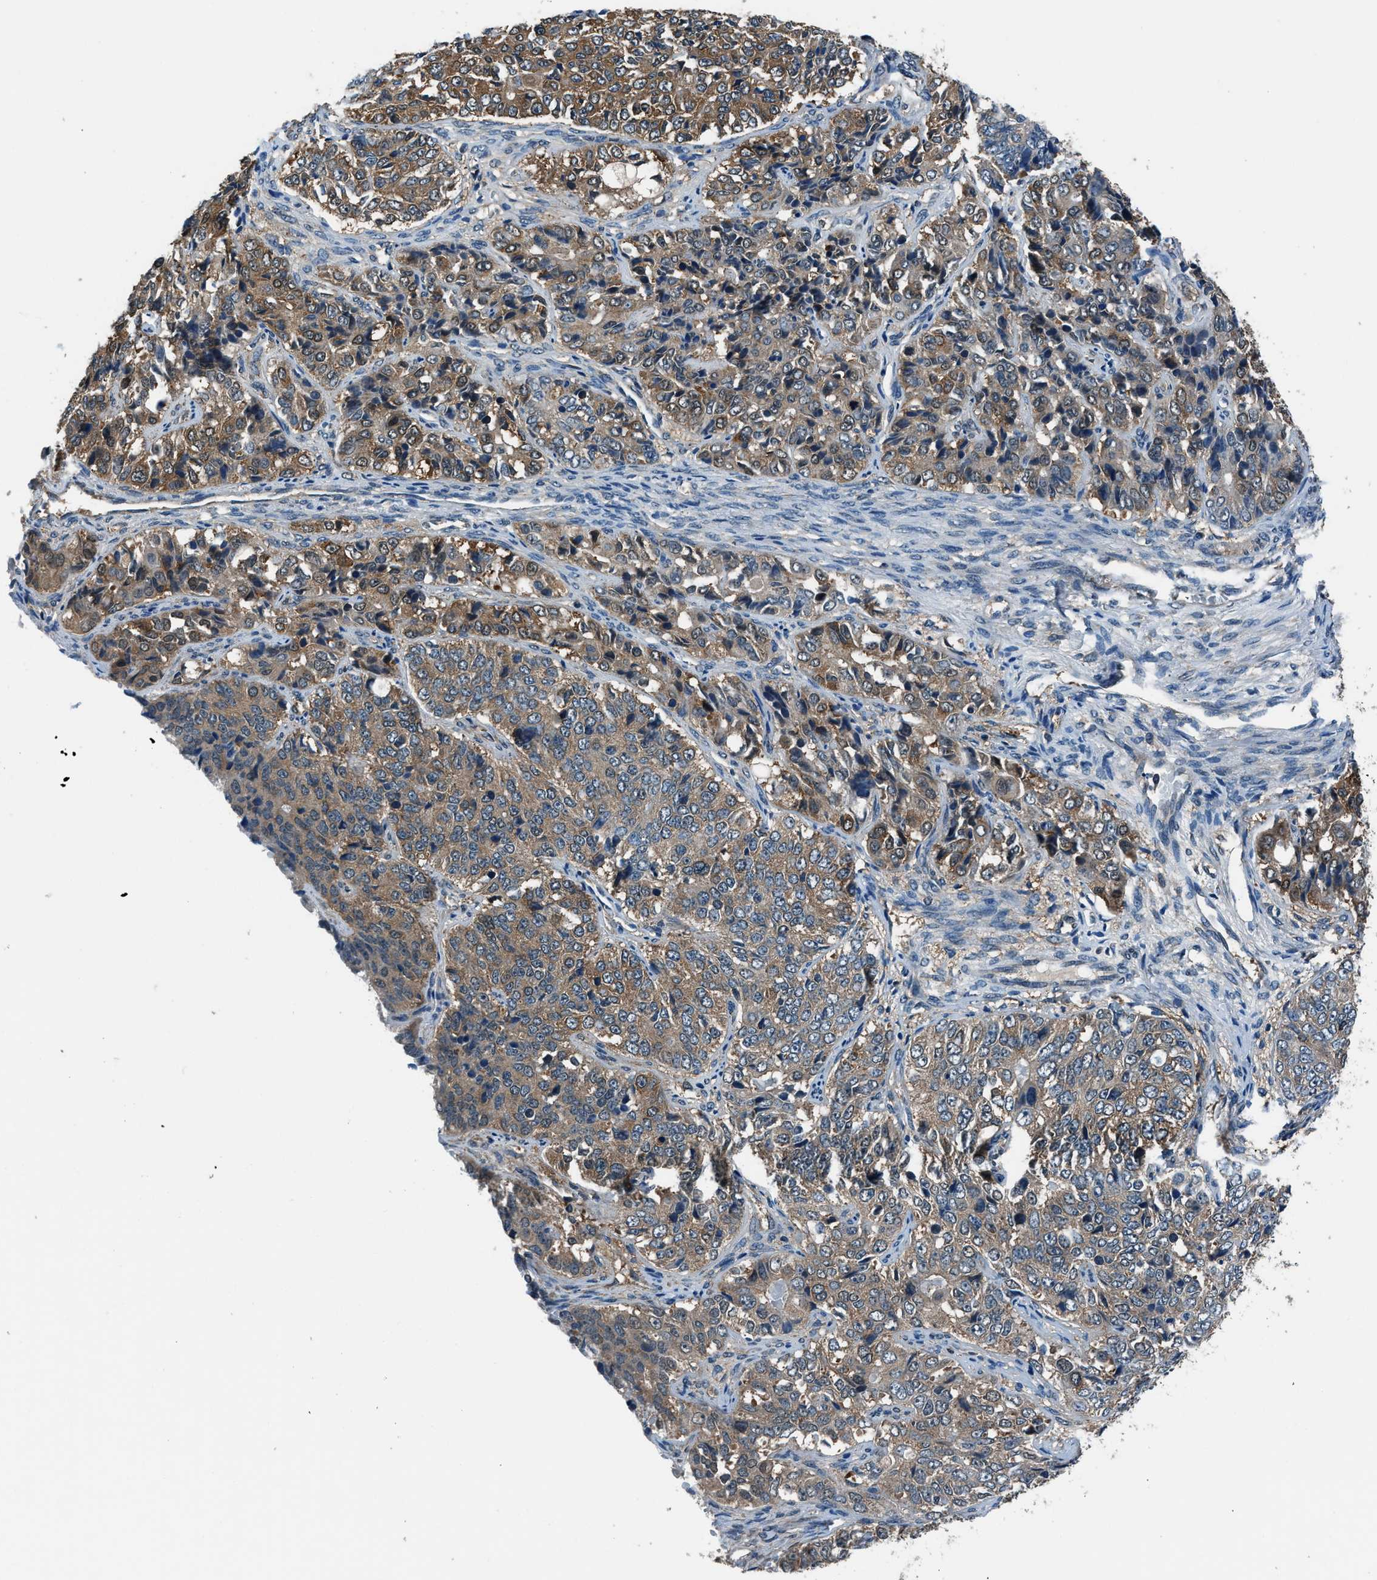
{"staining": {"intensity": "moderate", "quantity": ">75%", "location": "cytoplasmic/membranous"}, "tissue": "ovarian cancer", "cell_type": "Tumor cells", "image_type": "cancer", "snomed": [{"axis": "morphology", "description": "Carcinoma, endometroid"}, {"axis": "topography", "description": "Ovary"}], "caption": "Moderate cytoplasmic/membranous positivity for a protein is present in about >75% of tumor cells of ovarian endometroid carcinoma using immunohistochemistry (IHC).", "gene": "ARFGAP2", "patient": {"sex": "female", "age": 51}}